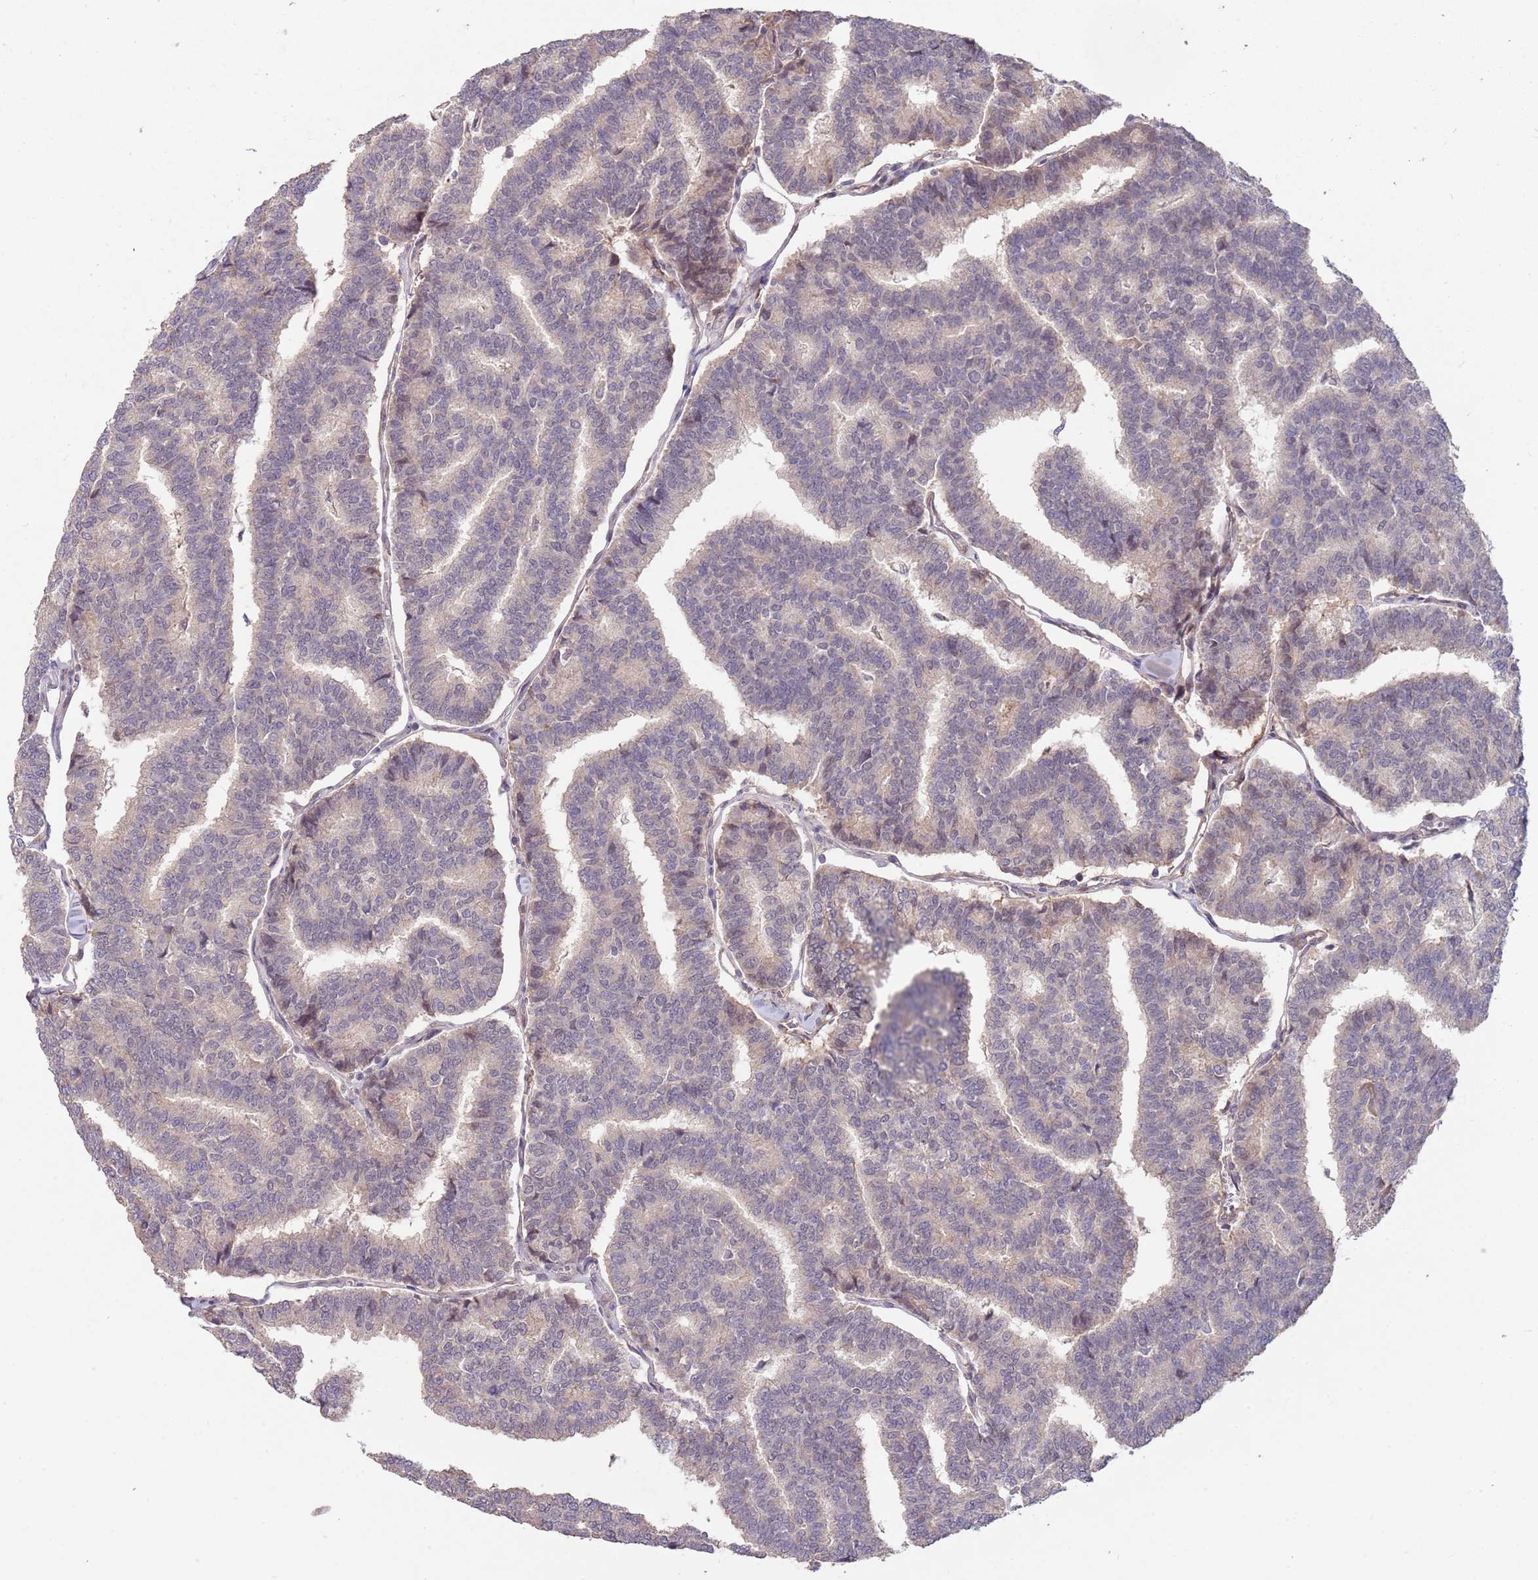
{"staining": {"intensity": "negative", "quantity": "none", "location": "none"}, "tissue": "thyroid cancer", "cell_type": "Tumor cells", "image_type": "cancer", "snomed": [{"axis": "morphology", "description": "Papillary adenocarcinoma, NOS"}, {"axis": "topography", "description": "Thyroid gland"}], "caption": "A high-resolution histopathology image shows immunohistochemistry (IHC) staining of thyroid papillary adenocarcinoma, which displays no significant positivity in tumor cells. (DAB (3,3'-diaminobenzidine) immunohistochemistry (IHC) visualized using brightfield microscopy, high magnification).", "gene": "MEI1", "patient": {"sex": "female", "age": 35}}